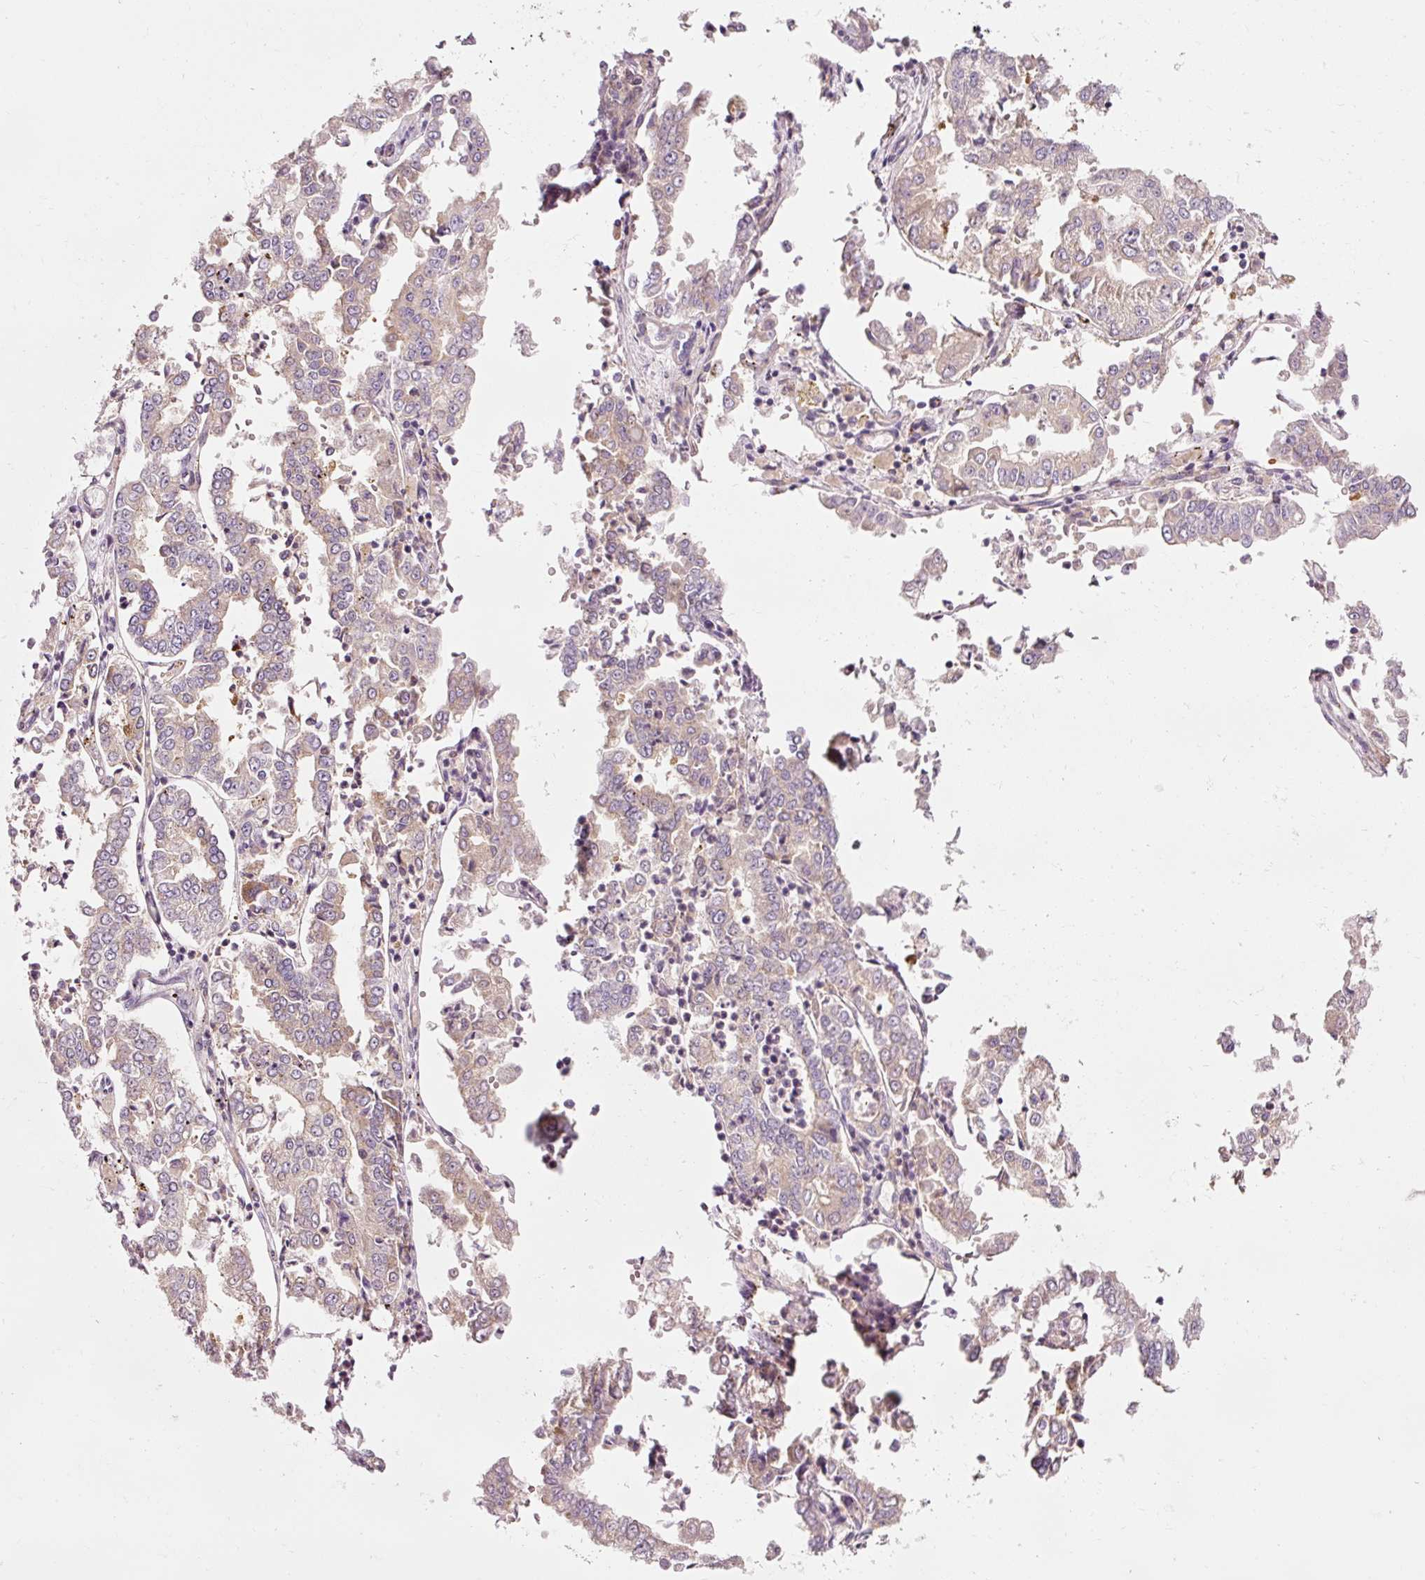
{"staining": {"intensity": "weak", "quantity": "25%-75%", "location": "cytoplasmic/membranous"}, "tissue": "stomach cancer", "cell_type": "Tumor cells", "image_type": "cancer", "snomed": [{"axis": "morphology", "description": "Adenocarcinoma, NOS"}, {"axis": "topography", "description": "Stomach"}], "caption": "Stomach cancer tissue exhibits weak cytoplasmic/membranous positivity in about 25%-75% of tumor cells, visualized by immunohistochemistry.", "gene": "NAPA", "patient": {"sex": "male", "age": 76}}